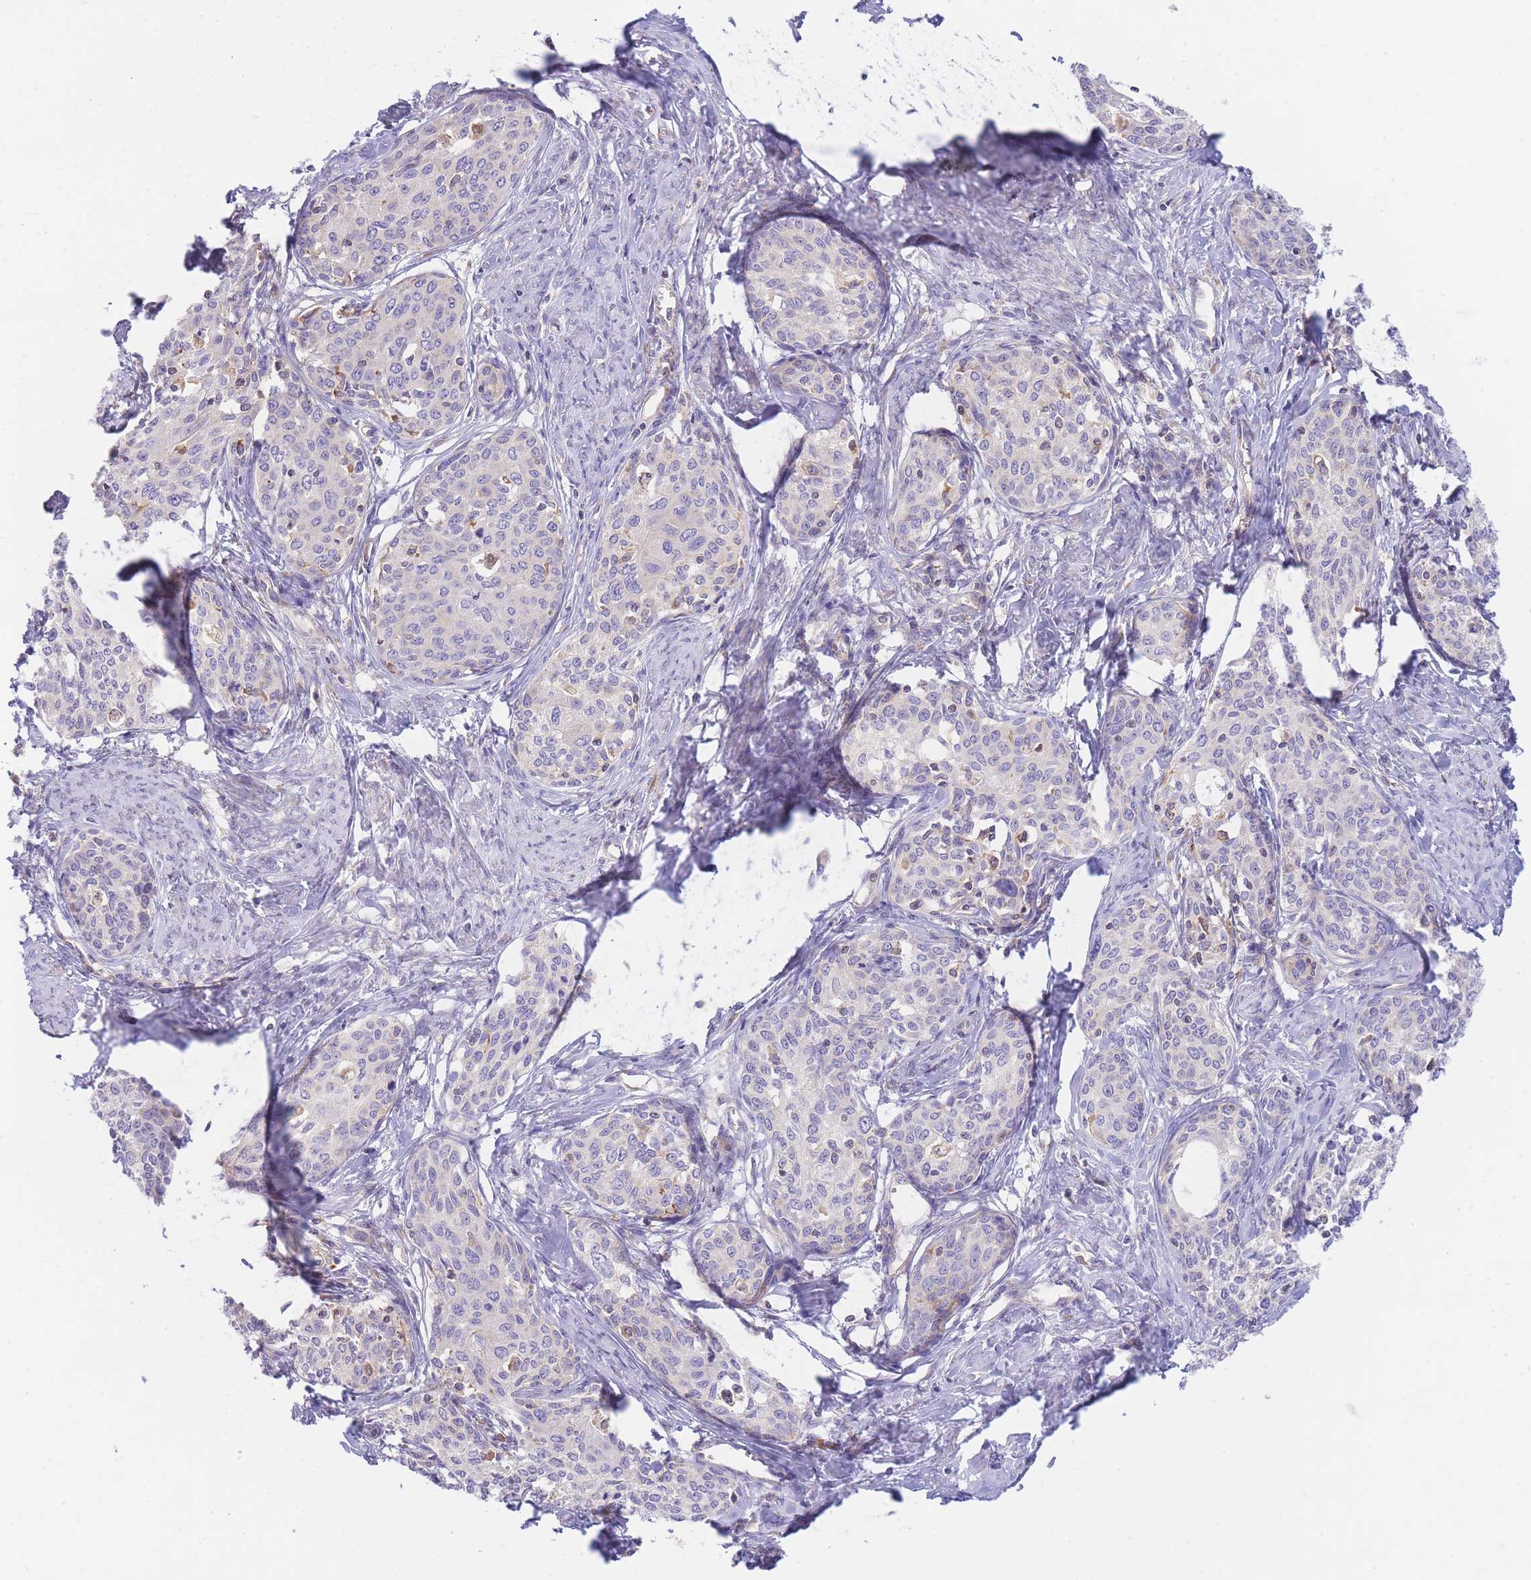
{"staining": {"intensity": "negative", "quantity": "none", "location": "none"}, "tissue": "cervical cancer", "cell_type": "Tumor cells", "image_type": "cancer", "snomed": [{"axis": "morphology", "description": "Squamous cell carcinoma, NOS"}, {"axis": "morphology", "description": "Adenocarcinoma, NOS"}, {"axis": "topography", "description": "Cervix"}], "caption": "Tumor cells are negative for brown protein staining in cervical adenocarcinoma.", "gene": "SH2B2", "patient": {"sex": "female", "age": 52}}